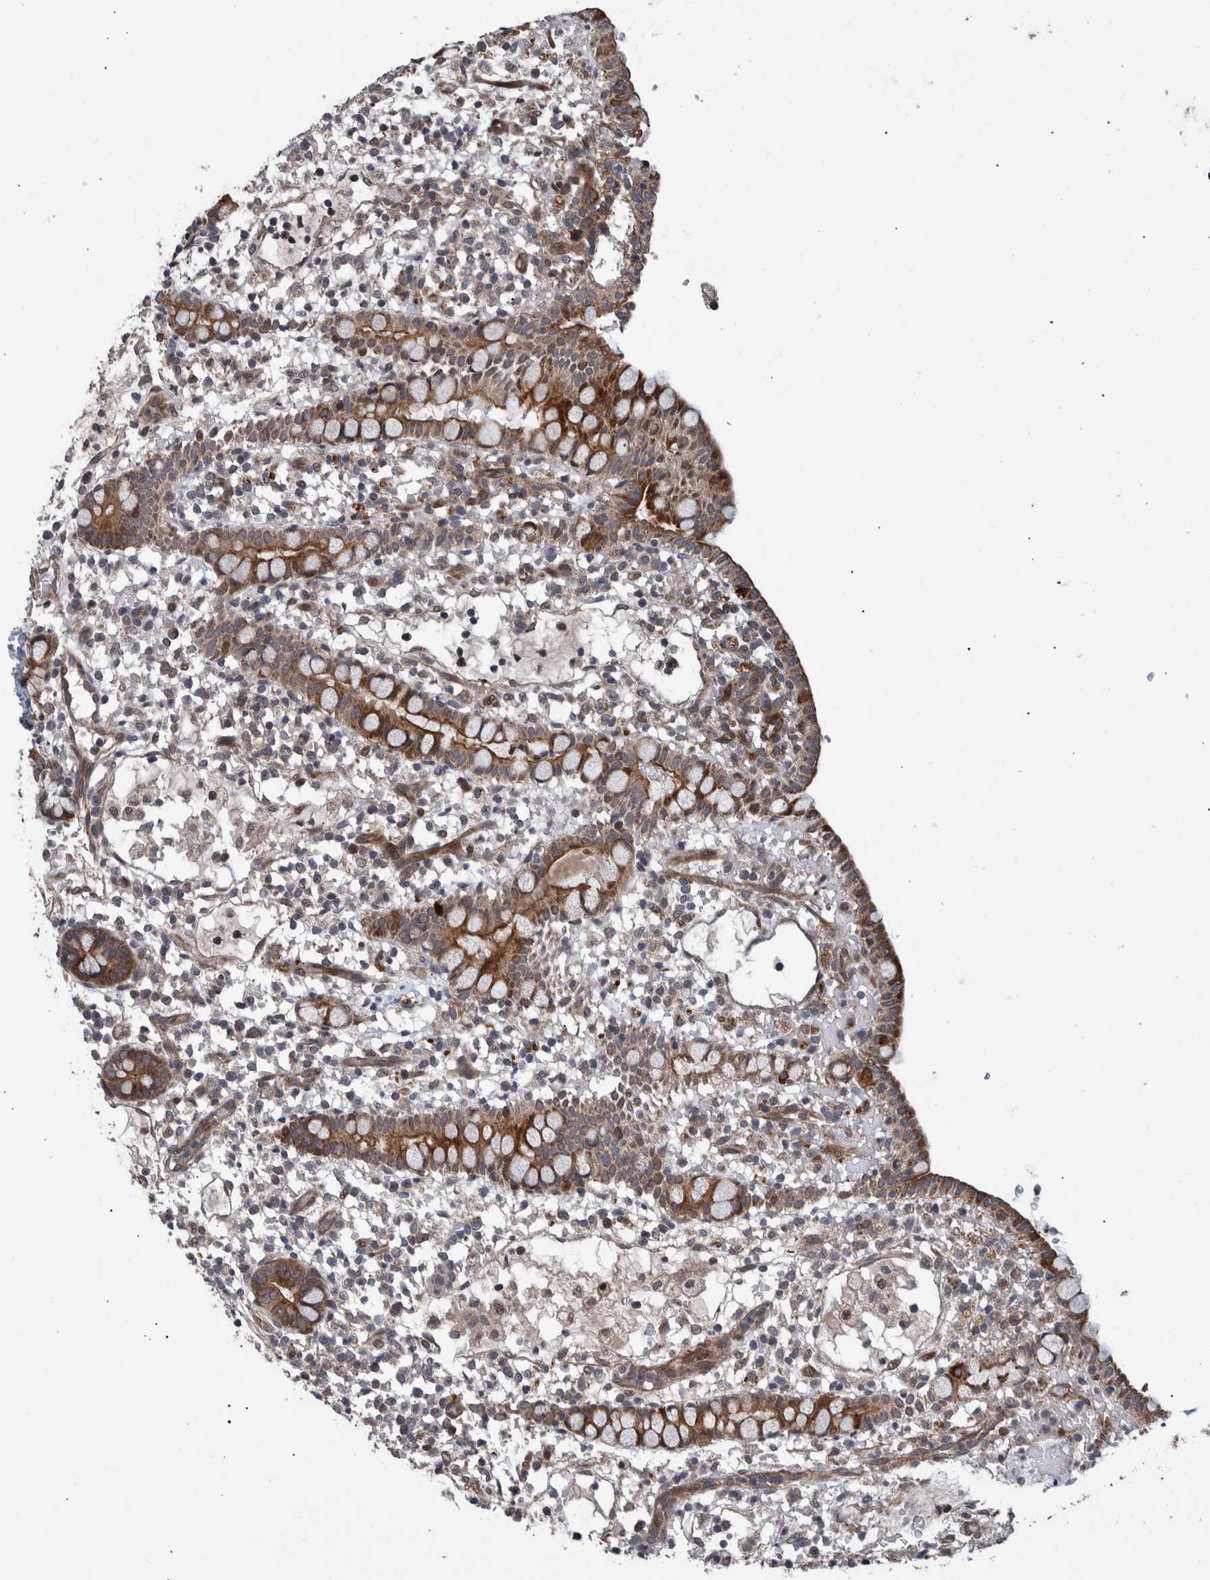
{"staining": {"intensity": "strong", "quantity": "25%-75%", "location": "cytoplasmic/membranous"}, "tissue": "small intestine", "cell_type": "Glandular cells", "image_type": "normal", "snomed": [{"axis": "morphology", "description": "Normal tissue, NOS"}, {"axis": "morphology", "description": "Developmental malformation"}, {"axis": "topography", "description": "Small intestine"}], "caption": "This micrograph displays immunohistochemistry (IHC) staining of unremarkable small intestine, with high strong cytoplasmic/membranous staining in about 25%-75% of glandular cells.", "gene": "B3GNTL1", "patient": {"sex": "male"}}